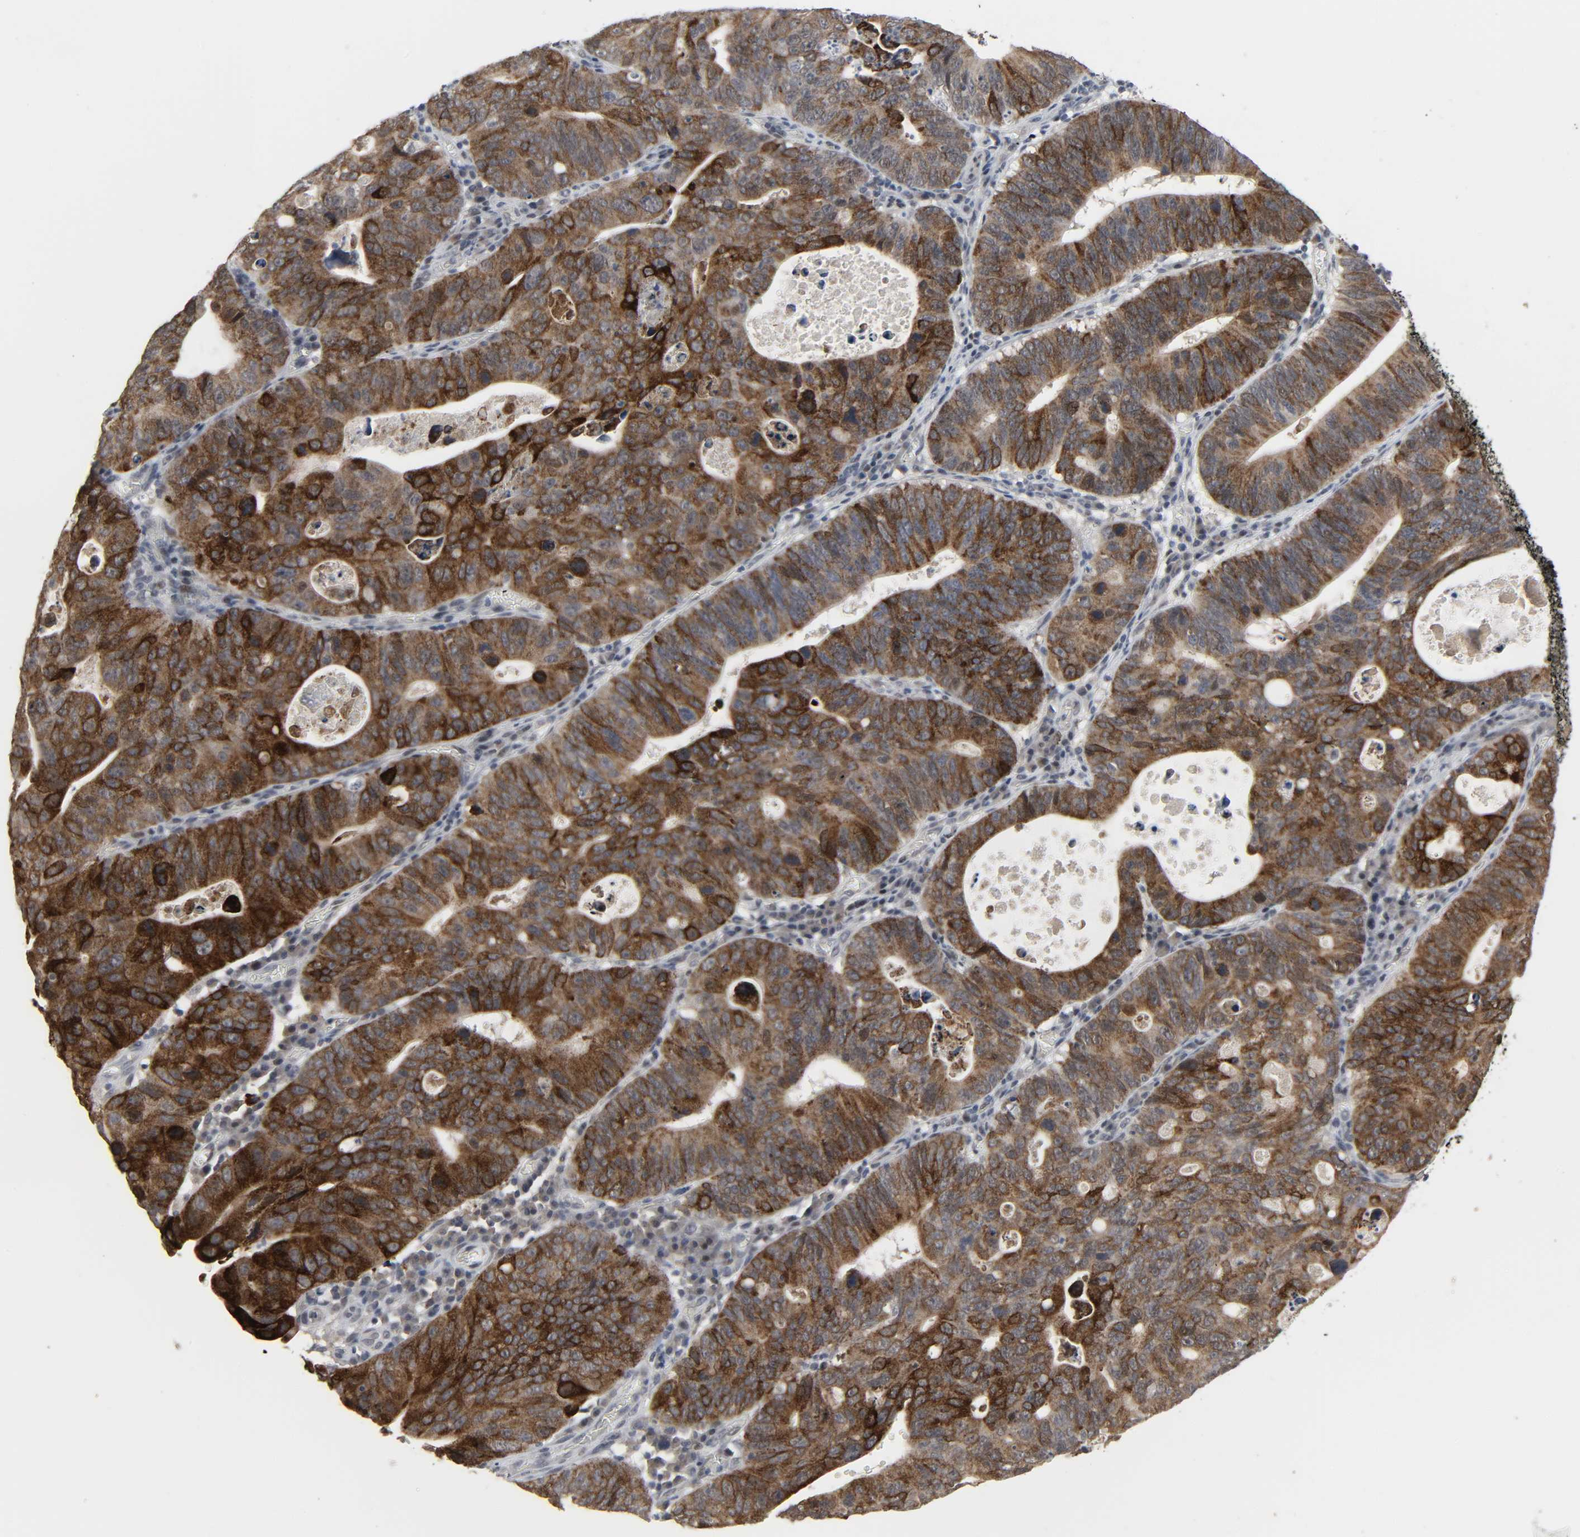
{"staining": {"intensity": "strong", "quantity": ">75%", "location": "cytoplasmic/membranous"}, "tissue": "stomach cancer", "cell_type": "Tumor cells", "image_type": "cancer", "snomed": [{"axis": "morphology", "description": "Adenocarcinoma, NOS"}, {"axis": "topography", "description": "Stomach"}], "caption": "This image demonstrates immunohistochemistry staining of stomach cancer, with high strong cytoplasmic/membranous expression in about >75% of tumor cells.", "gene": "MUC1", "patient": {"sex": "male", "age": 59}}